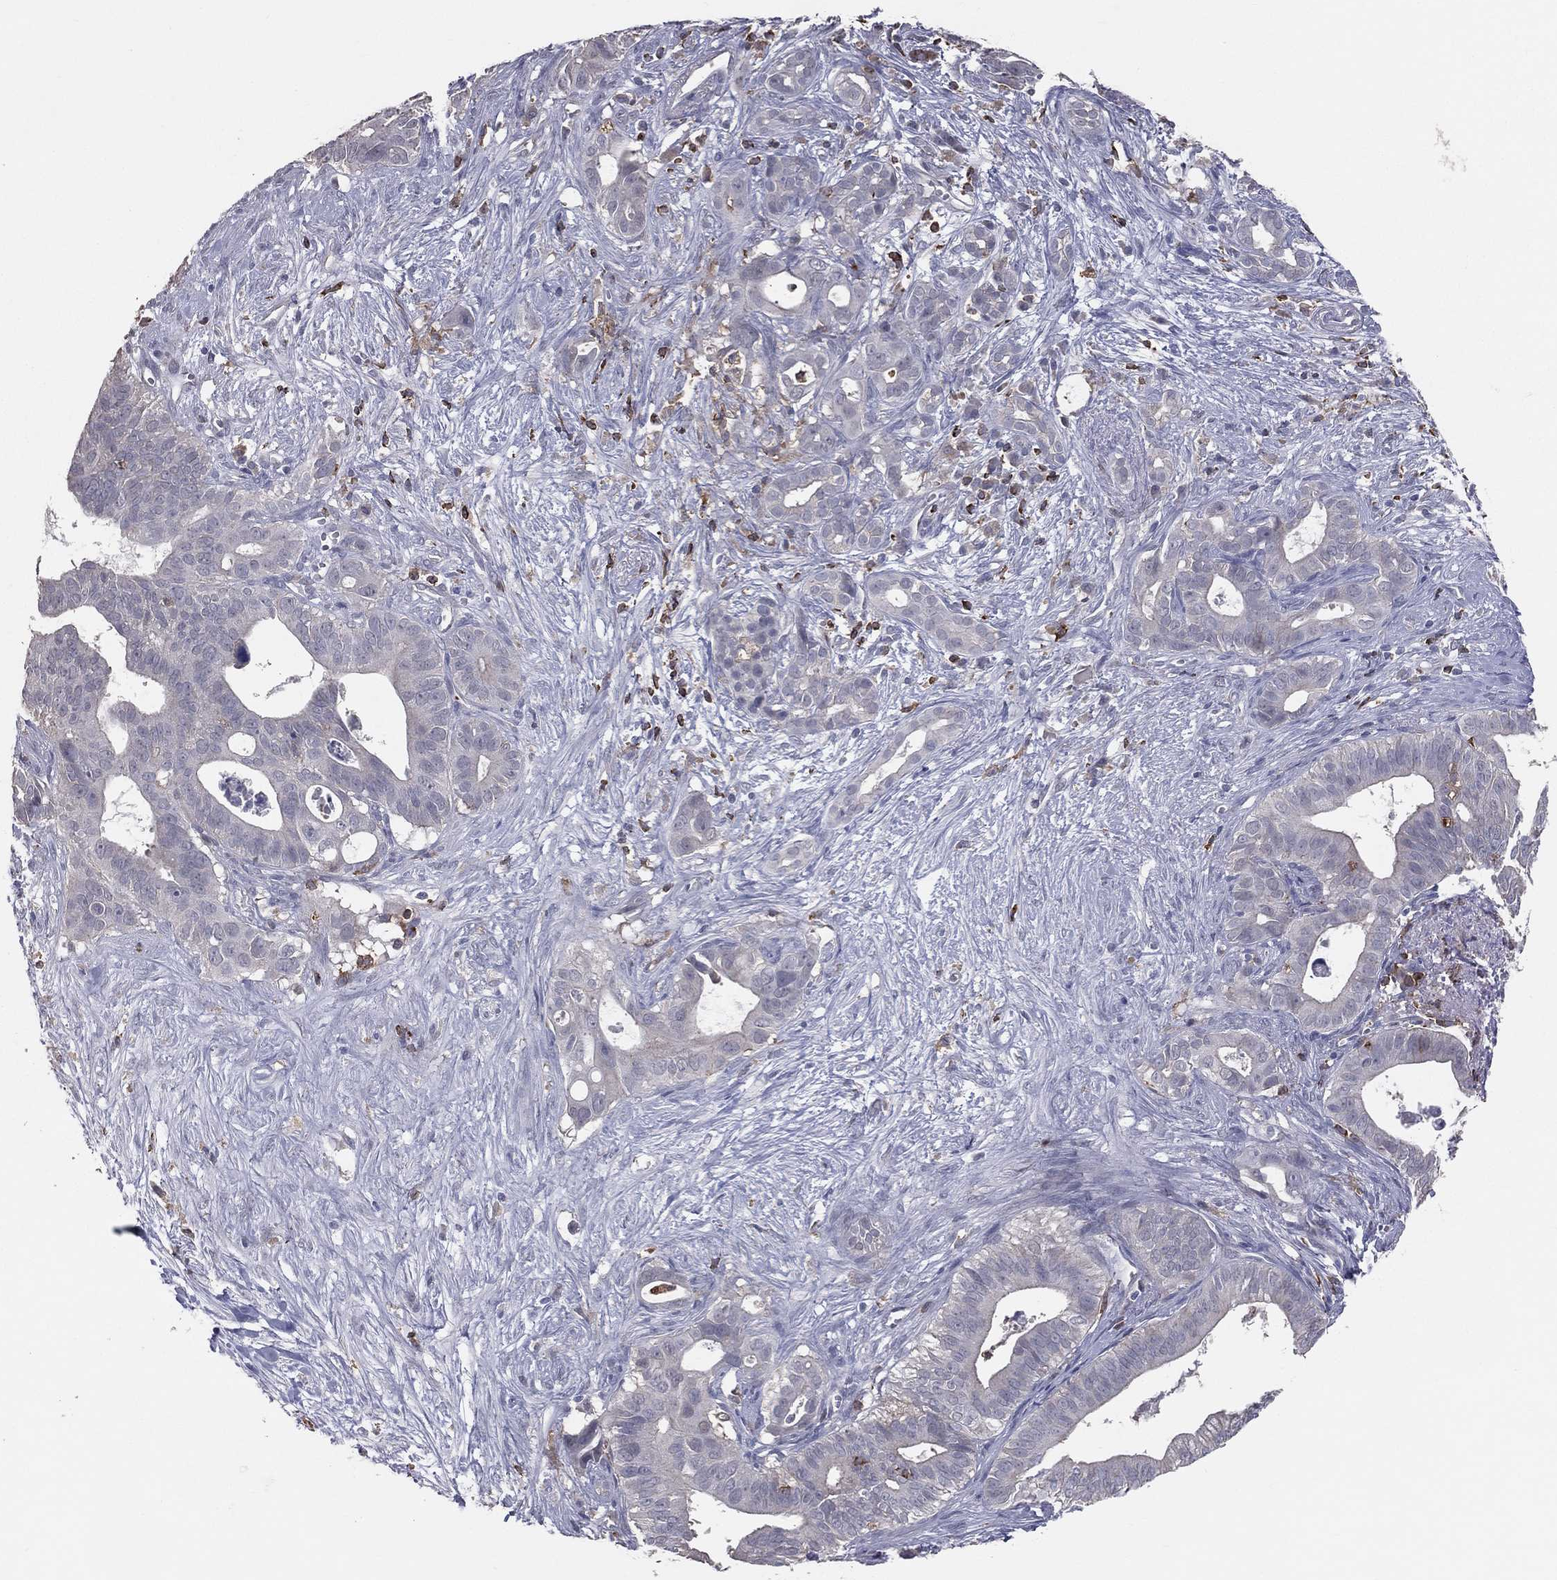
{"staining": {"intensity": "negative", "quantity": "none", "location": "none"}, "tissue": "pancreatic cancer", "cell_type": "Tumor cells", "image_type": "cancer", "snomed": [{"axis": "morphology", "description": "Adenocarcinoma, NOS"}, {"axis": "topography", "description": "Pancreas"}], "caption": "Tumor cells are negative for brown protein staining in pancreatic cancer (adenocarcinoma).", "gene": "PSTPIP1", "patient": {"sex": "male", "age": 61}}